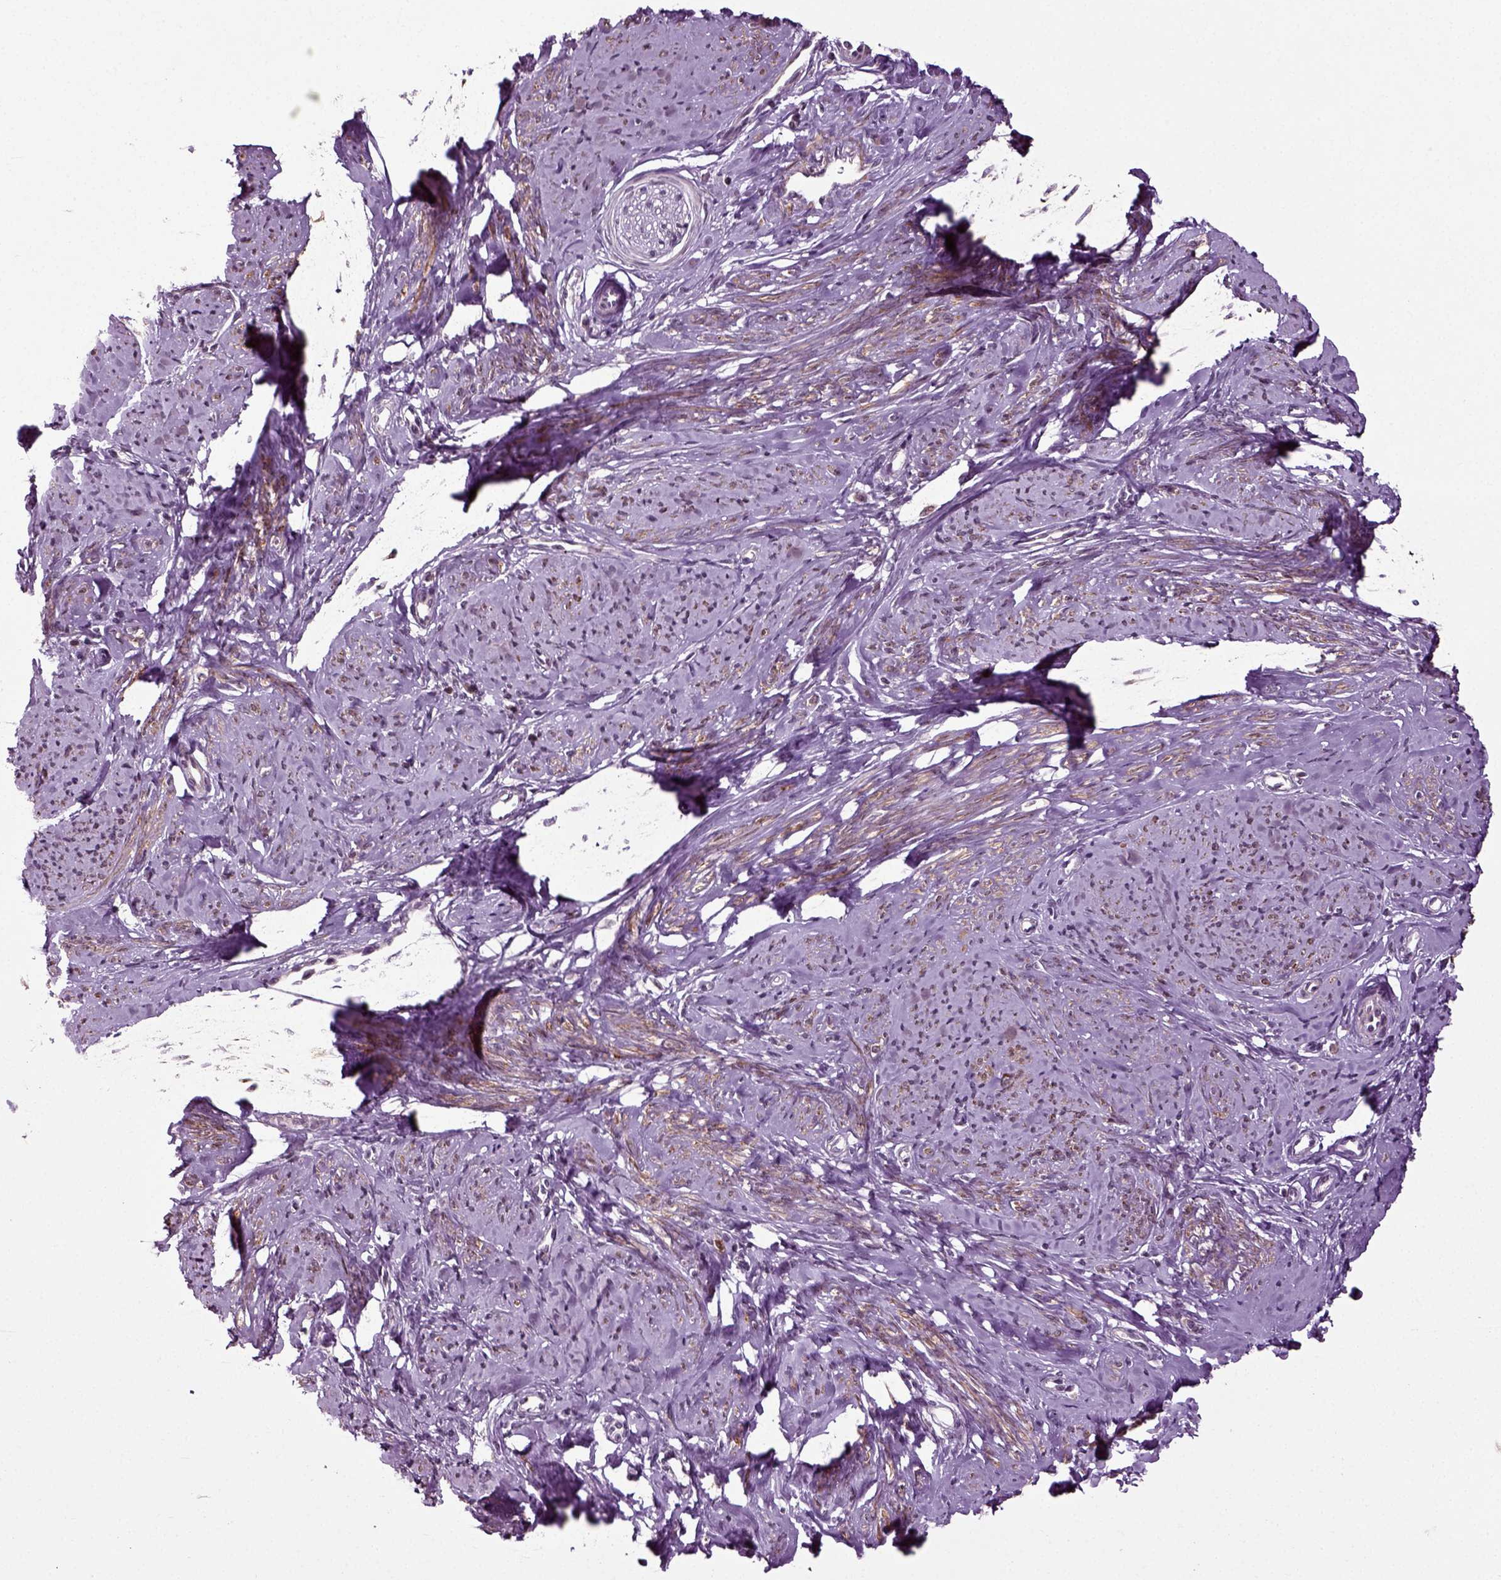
{"staining": {"intensity": "moderate", "quantity": "25%-75%", "location": "cytoplasmic/membranous"}, "tissue": "smooth muscle", "cell_type": "Smooth muscle cells", "image_type": "normal", "snomed": [{"axis": "morphology", "description": "Normal tissue, NOS"}, {"axis": "topography", "description": "Smooth muscle"}], "caption": "IHC (DAB (3,3'-diaminobenzidine)) staining of normal smooth muscle reveals moderate cytoplasmic/membranous protein positivity in approximately 25%-75% of smooth muscle cells.", "gene": "KNSTRN", "patient": {"sex": "female", "age": 48}}